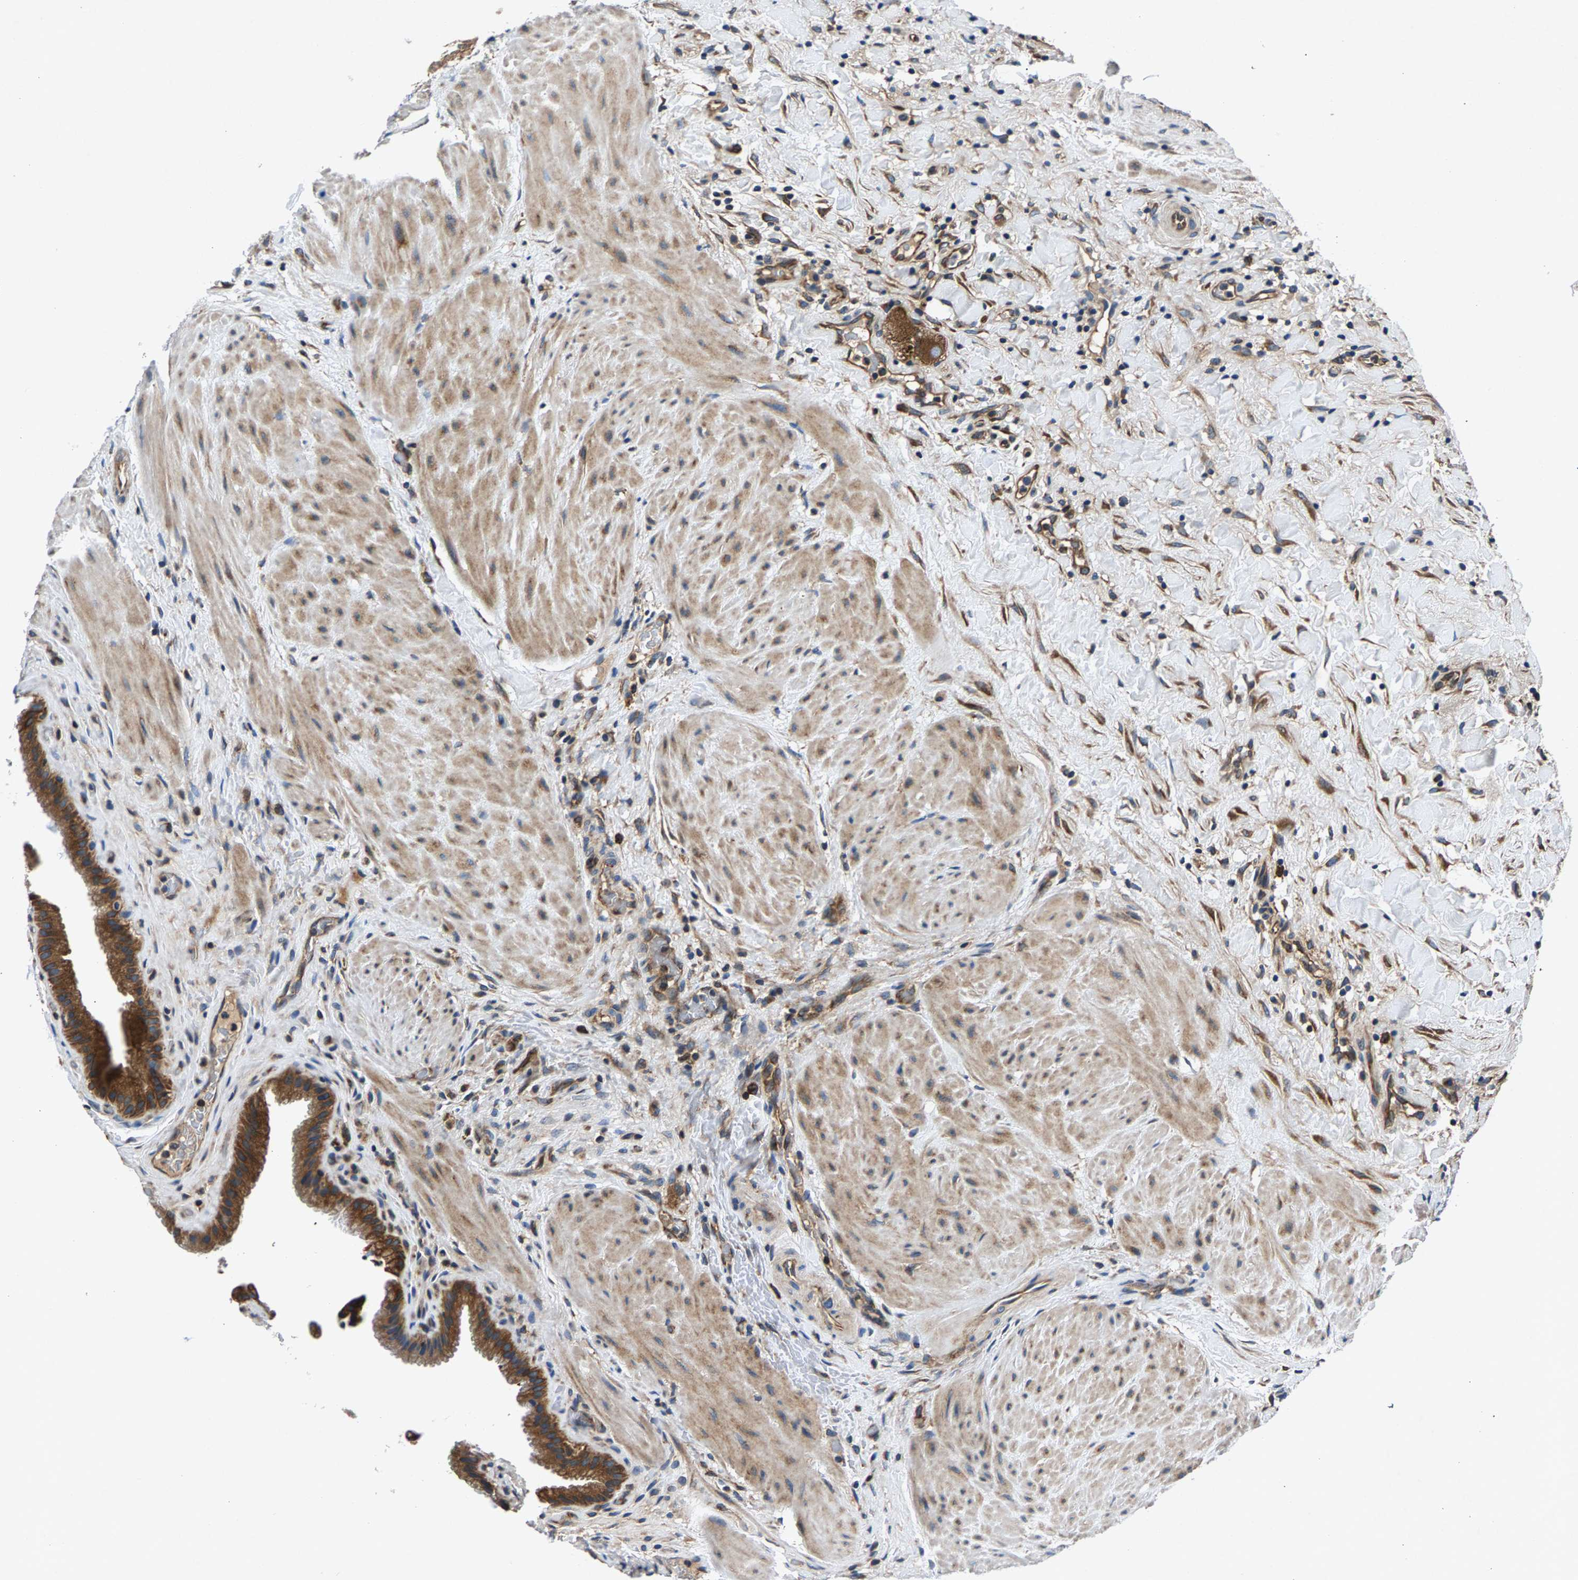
{"staining": {"intensity": "strong", "quantity": ">75%", "location": "cytoplasmic/membranous"}, "tissue": "gallbladder", "cell_type": "Glandular cells", "image_type": "normal", "snomed": [{"axis": "morphology", "description": "Normal tissue, NOS"}, {"axis": "topography", "description": "Gallbladder"}], "caption": "Immunohistochemical staining of benign human gallbladder exhibits high levels of strong cytoplasmic/membranous staining in approximately >75% of glandular cells.", "gene": "LPCAT1", "patient": {"sex": "male", "age": 49}}